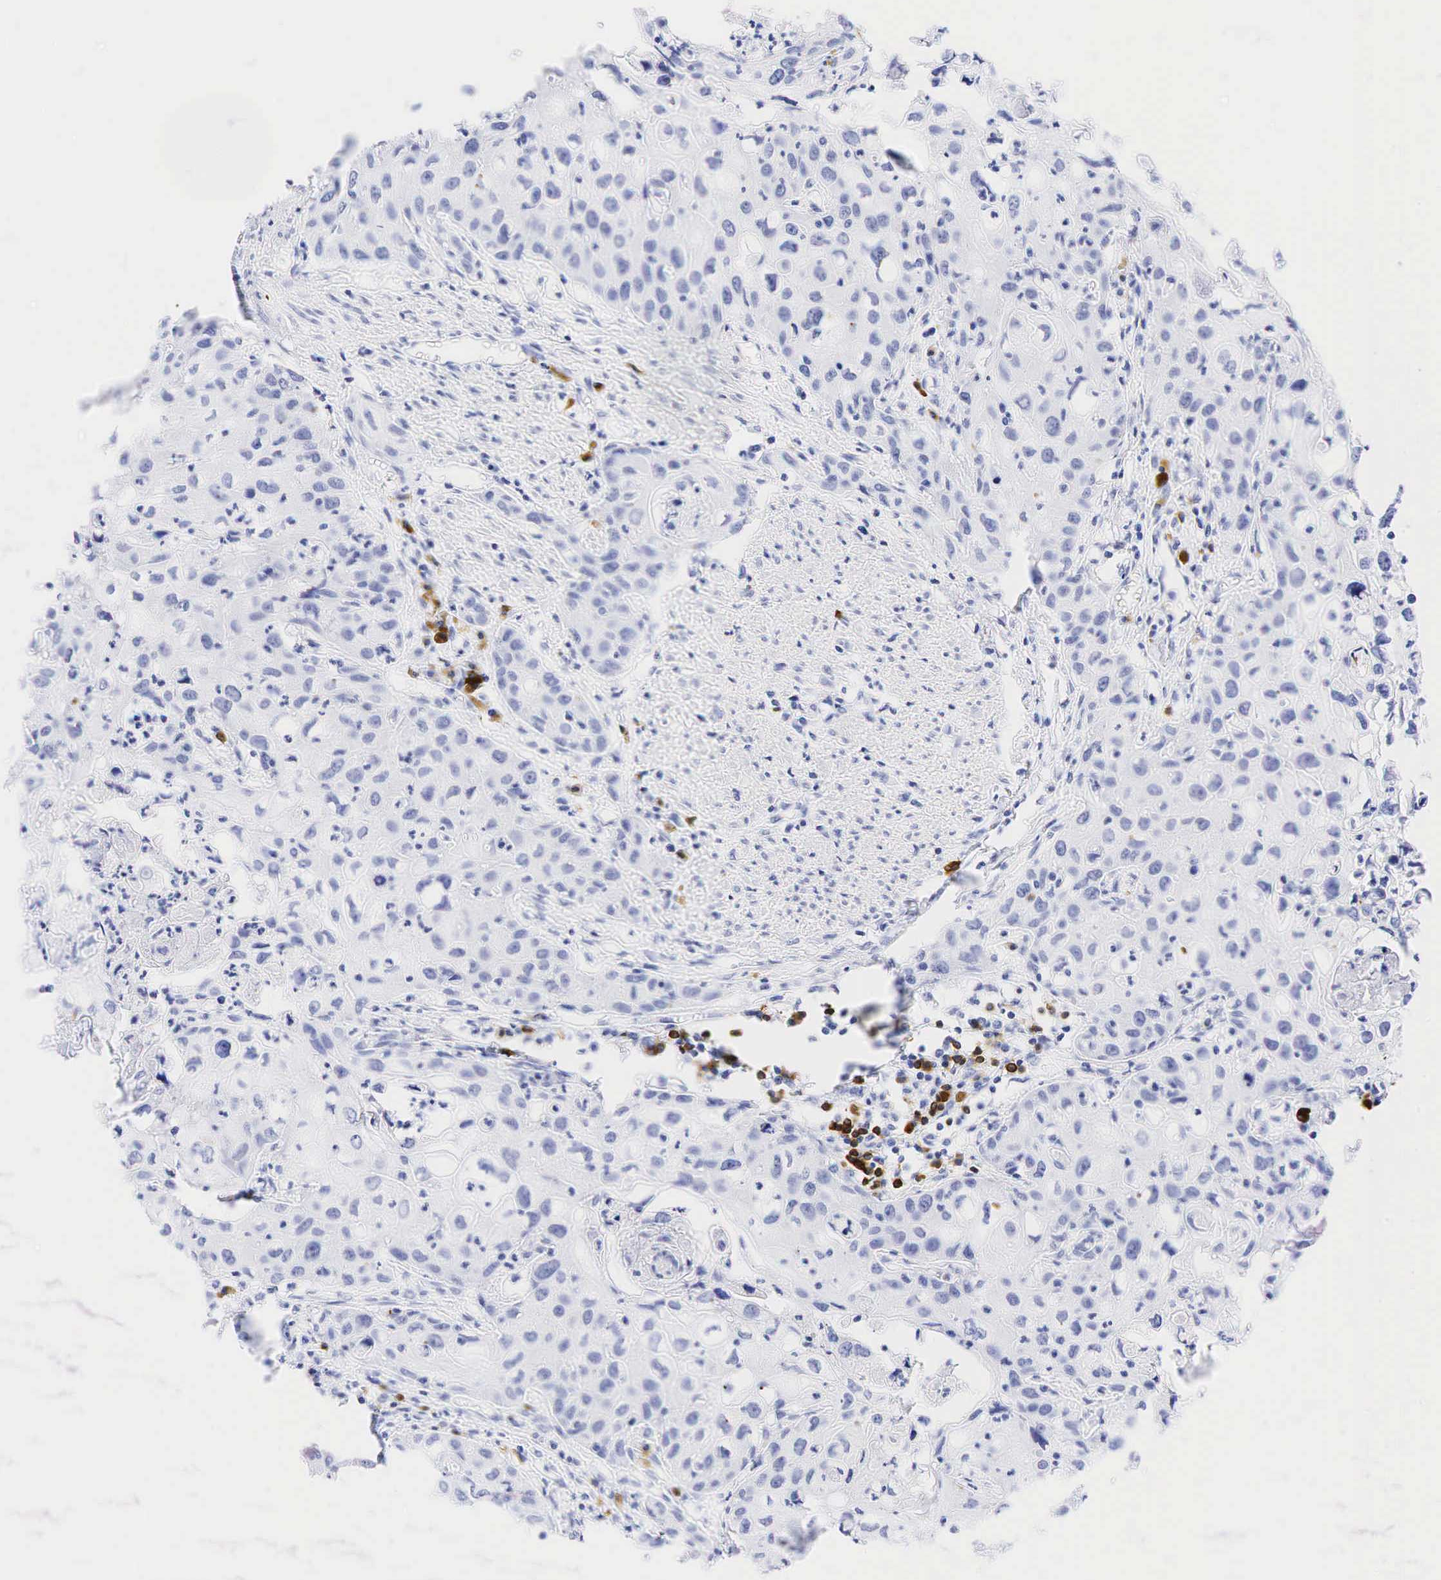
{"staining": {"intensity": "negative", "quantity": "none", "location": "none"}, "tissue": "urothelial cancer", "cell_type": "Tumor cells", "image_type": "cancer", "snomed": [{"axis": "morphology", "description": "Urothelial carcinoma, High grade"}, {"axis": "topography", "description": "Urinary bladder"}], "caption": "Tumor cells show no significant protein staining in urothelial cancer.", "gene": "CD79A", "patient": {"sex": "male", "age": 54}}